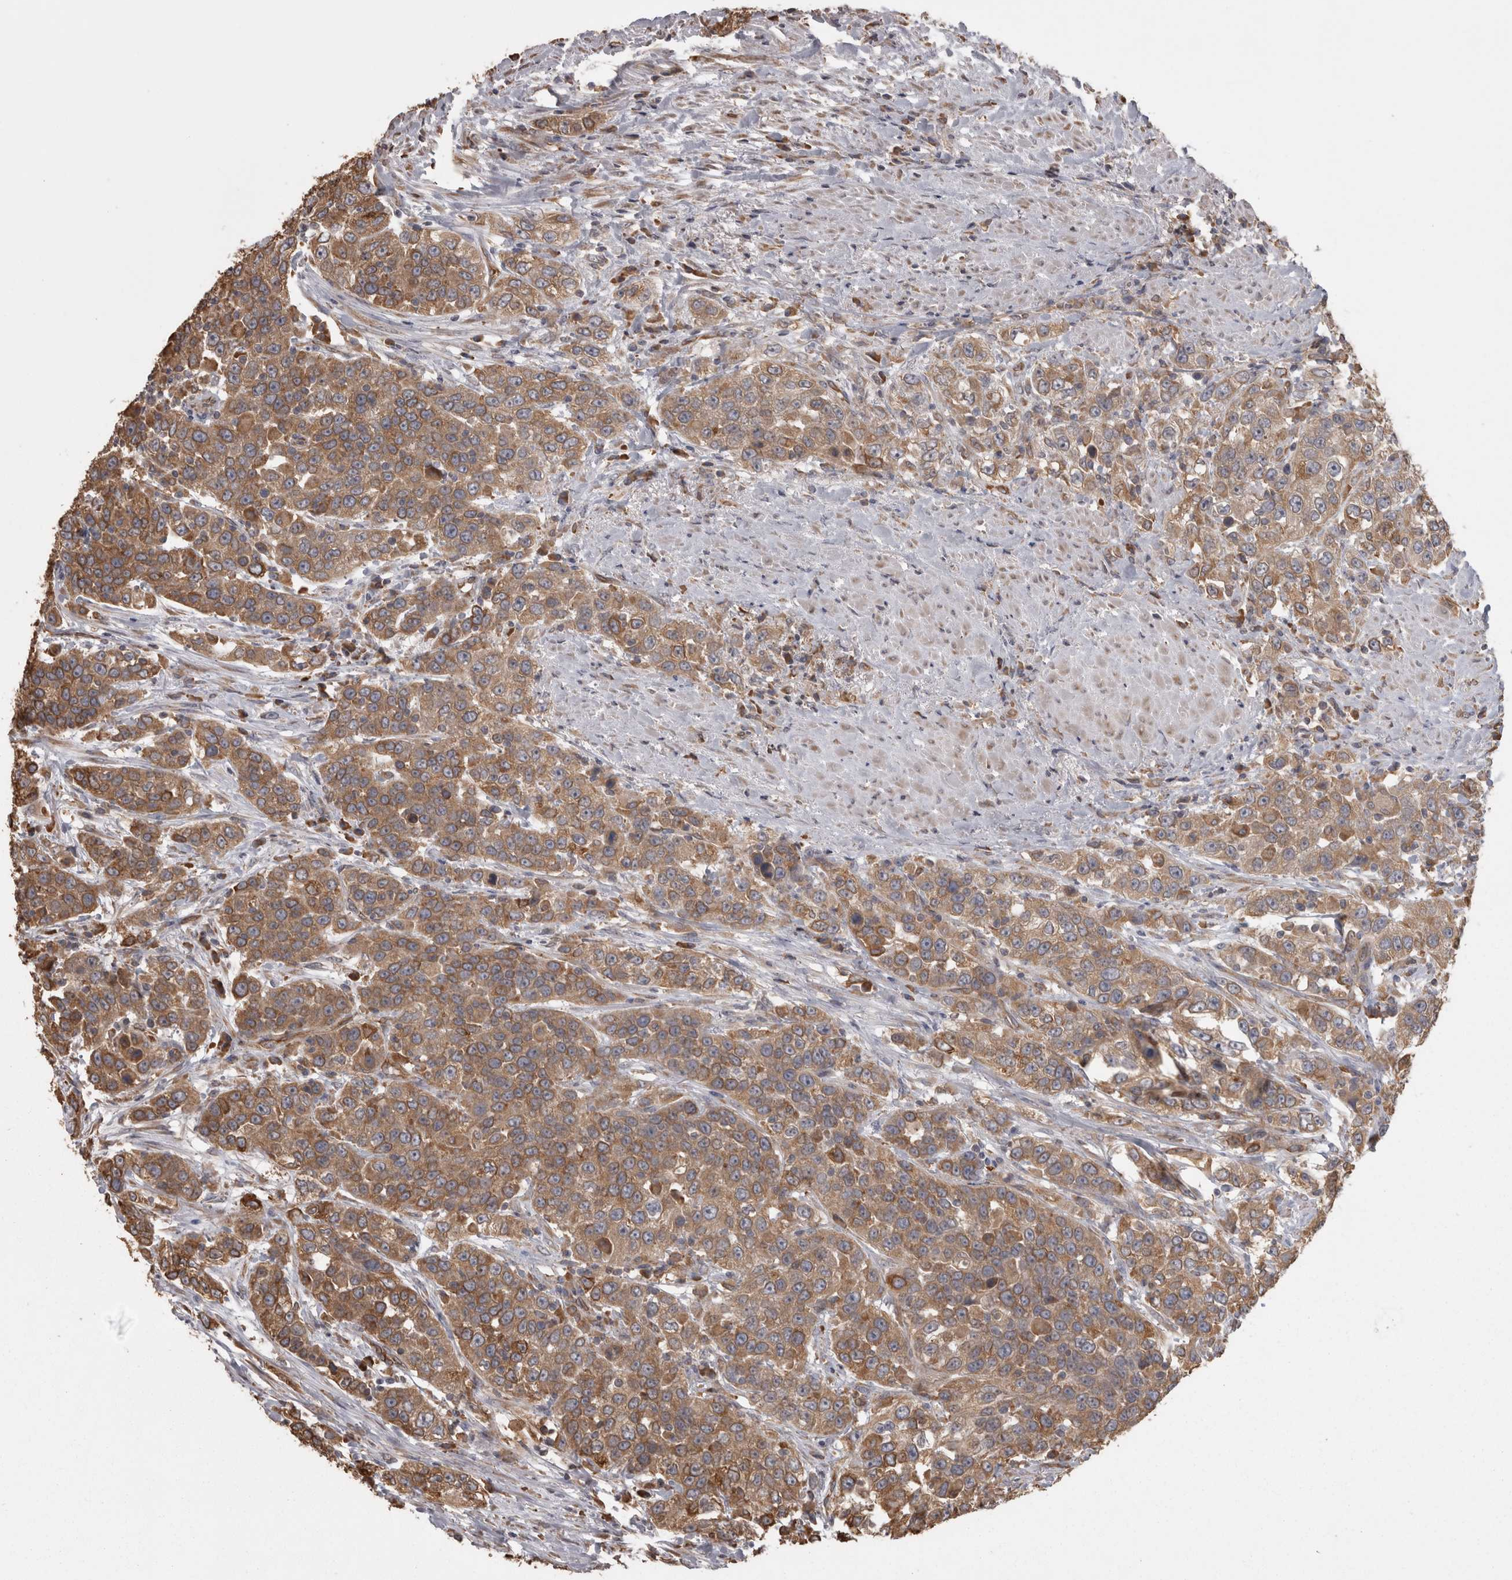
{"staining": {"intensity": "moderate", "quantity": ">75%", "location": "cytoplasmic/membranous"}, "tissue": "urothelial cancer", "cell_type": "Tumor cells", "image_type": "cancer", "snomed": [{"axis": "morphology", "description": "Urothelial carcinoma, High grade"}, {"axis": "topography", "description": "Urinary bladder"}], "caption": "Urothelial carcinoma (high-grade) stained with a brown dye shows moderate cytoplasmic/membranous positive staining in approximately >75% of tumor cells.", "gene": "PON2", "patient": {"sex": "female", "age": 80}}